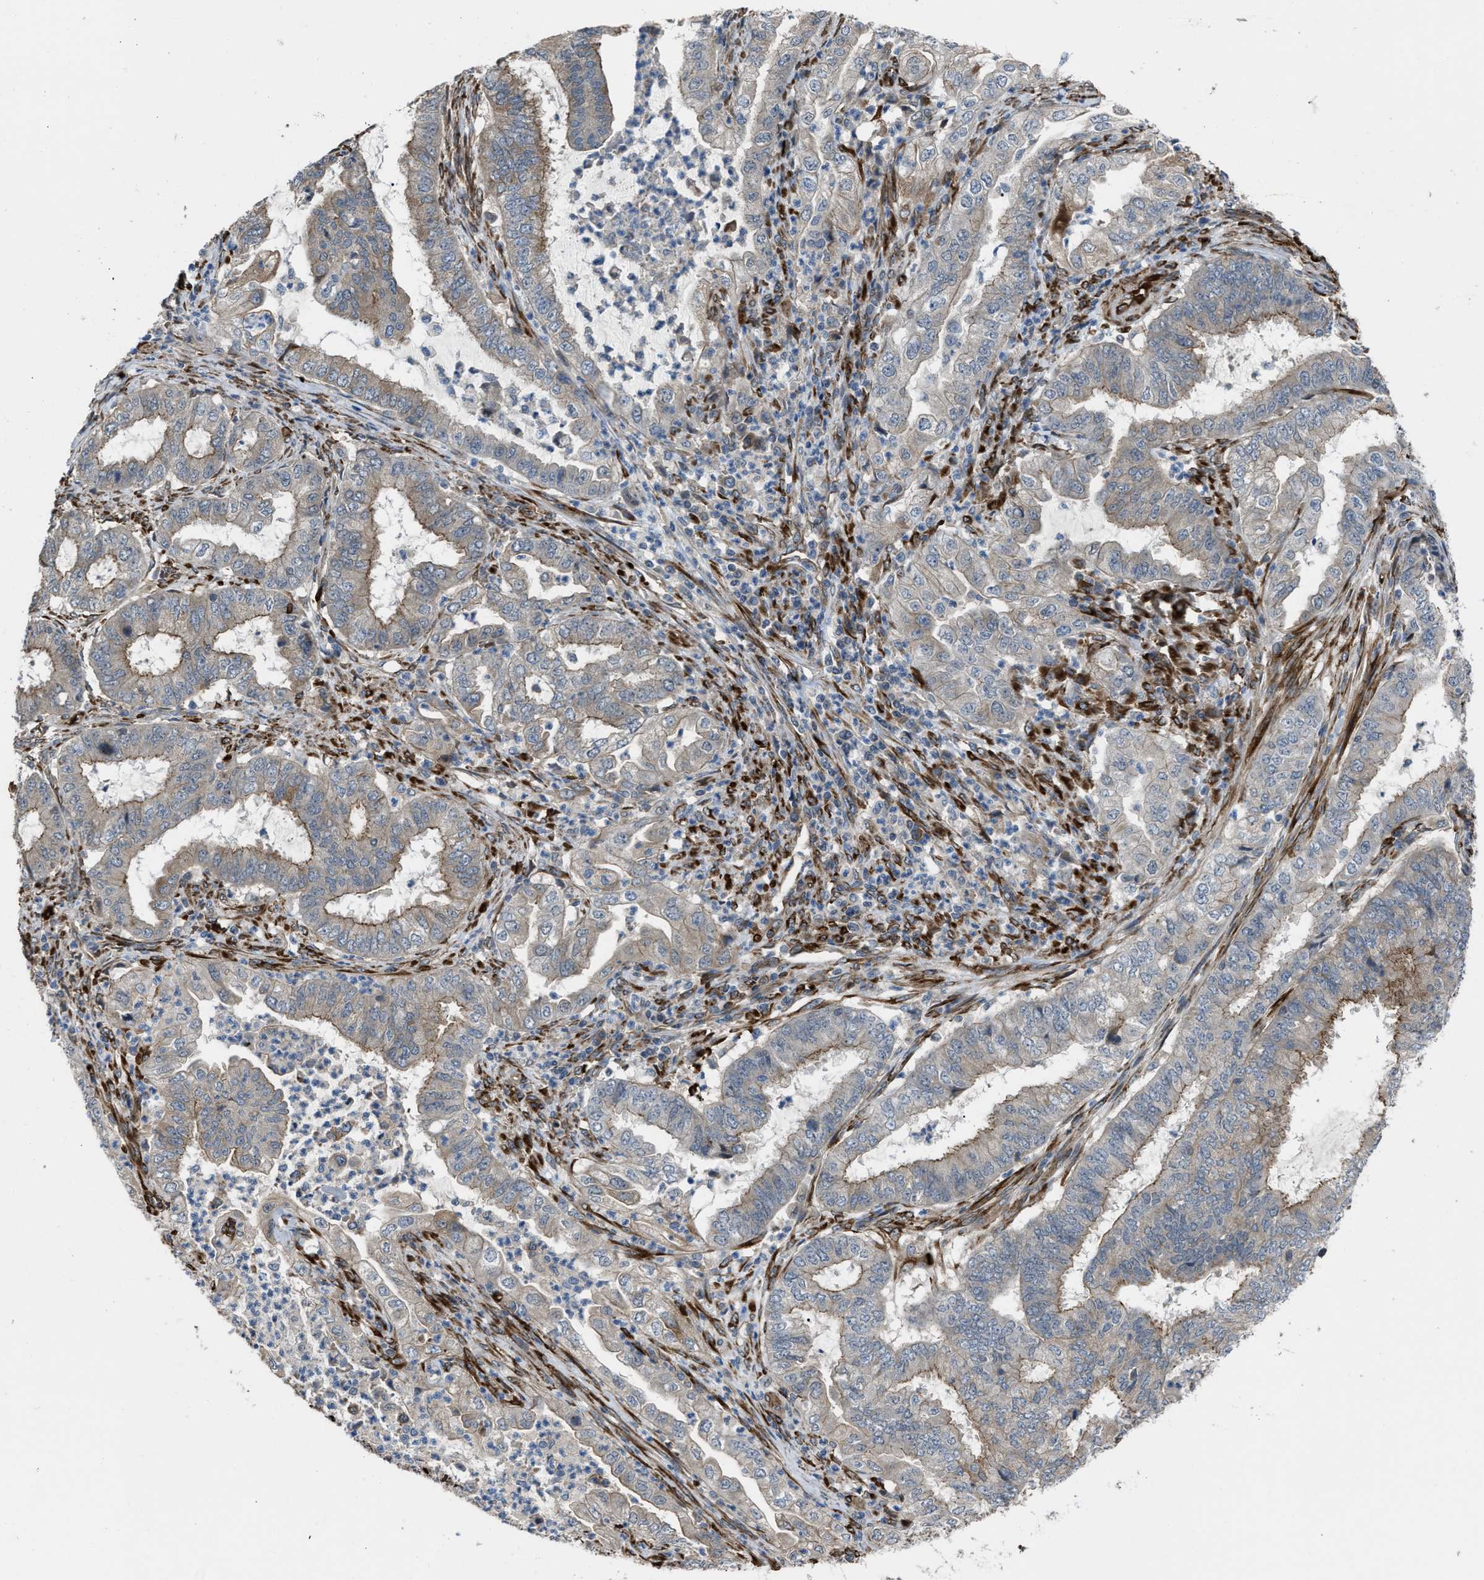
{"staining": {"intensity": "moderate", "quantity": "25%-75%", "location": "cytoplasmic/membranous"}, "tissue": "endometrial cancer", "cell_type": "Tumor cells", "image_type": "cancer", "snomed": [{"axis": "morphology", "description": "Adenocarcinoma, NOS"}, {"axis": "topography", "description": "Endometrium"}], "caption": "Endometrial cancer (adenocarcinoma) was stained to show a protein in brown. There is medium levels of moderate cytoplasmic/membranous positivity in approximately 25%-75% of tumor cells.", "gene": "SELENOM", "patient": {"sex": "female", "age": 51}}